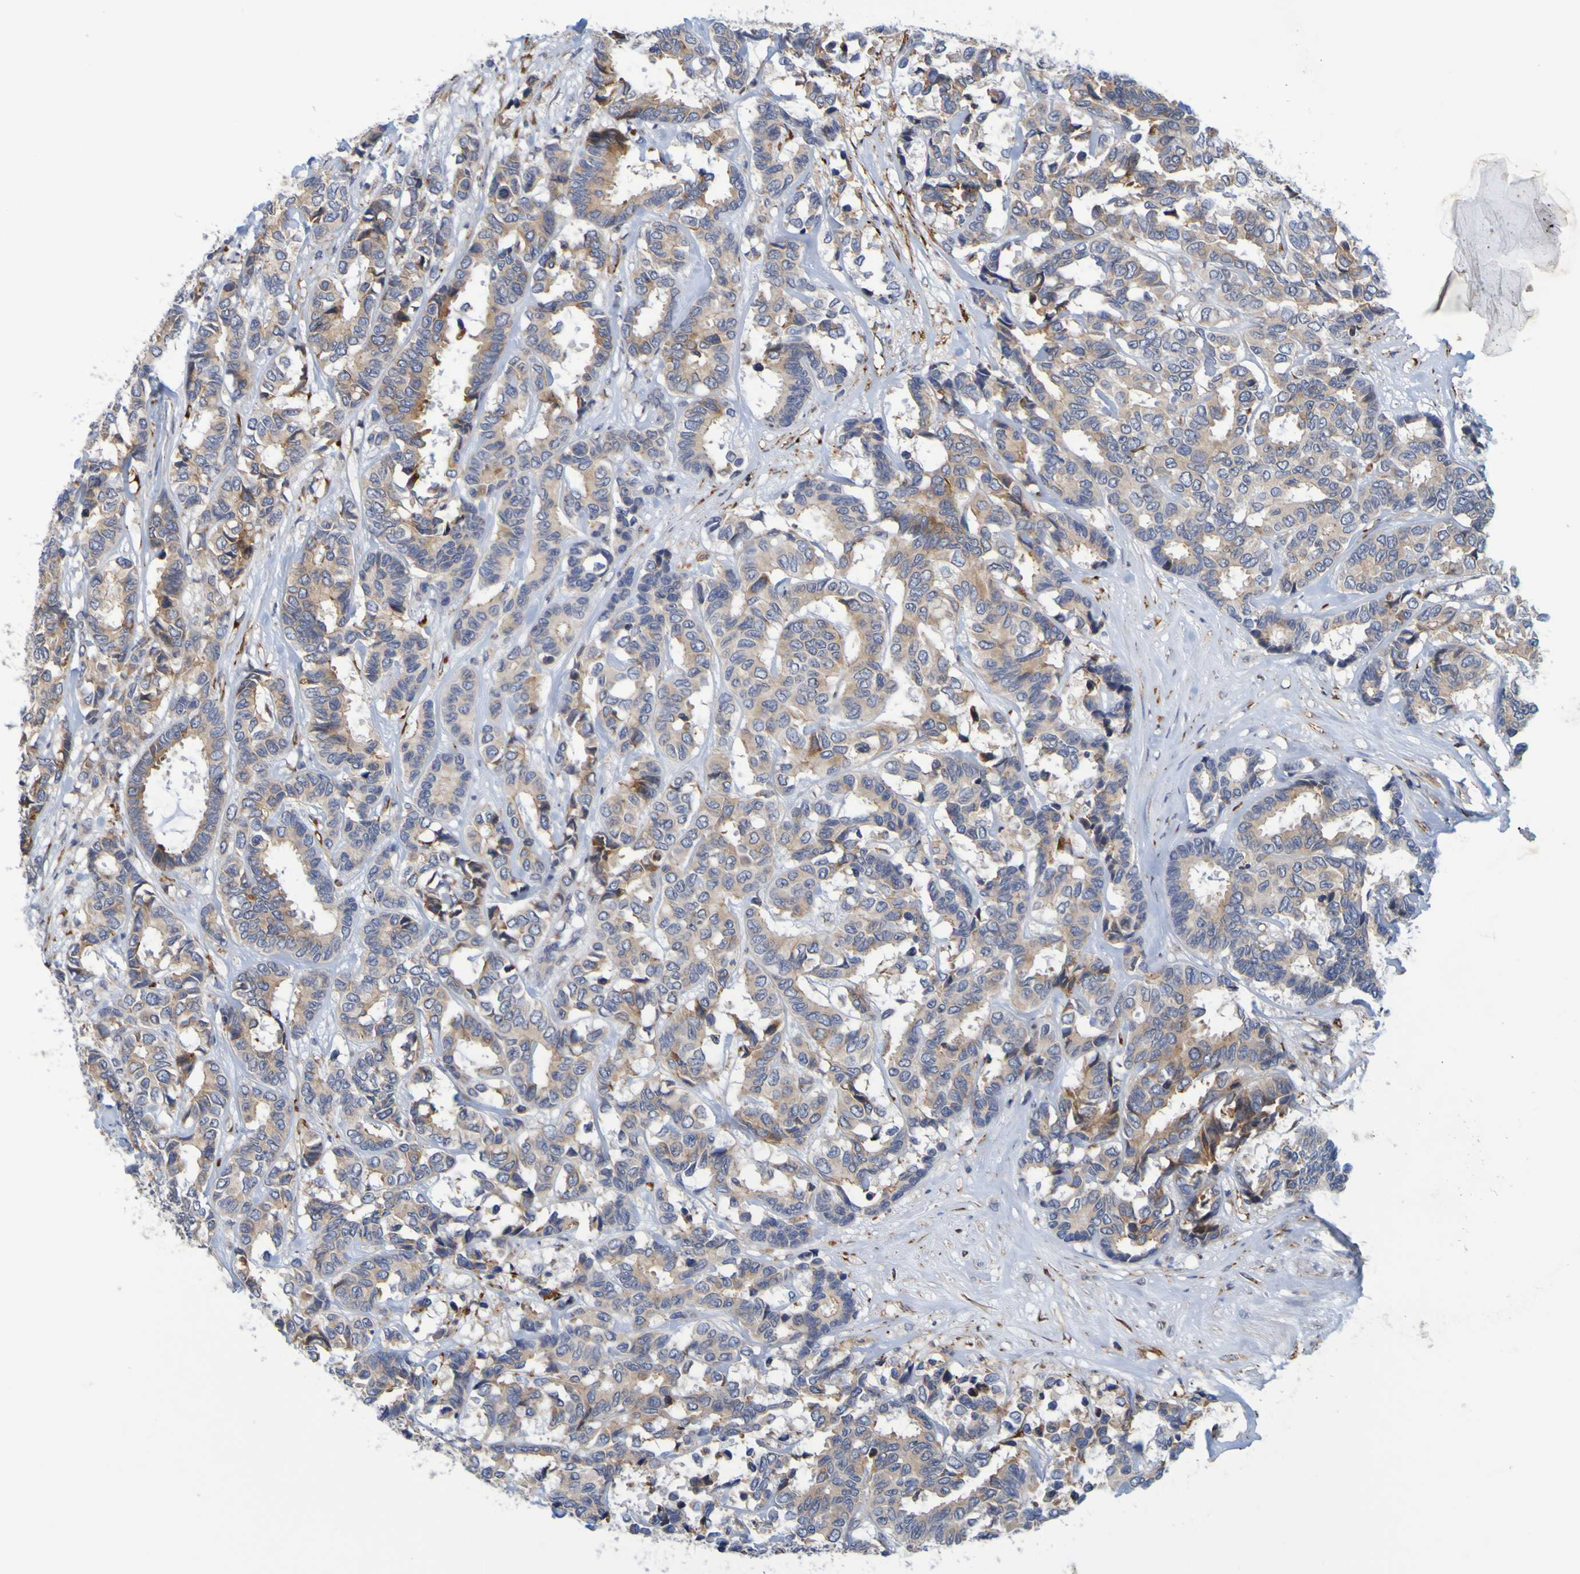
{"staining": {"intensity": "moderate", "quantity": ">75%", "location": "cytoplasmic/membranous"}, "tissue": "breast cancer", "cell_type": "Tumor cells", "image_type": "cancer", "snomed": [{"axis": "morphology", "description": "Duct carcinoma"}, {"axis": "topography", "description": "Breast"}], "caption": "Breast cancer (invasive ductal carcinoma) was stained to show a protein in brown. There is medium levels of moderate cytoplasmic/membranous staining in approximately >75% of tumor cells.", "gene": "SIL1", "patient": {"sex": "female", "age": 87}}